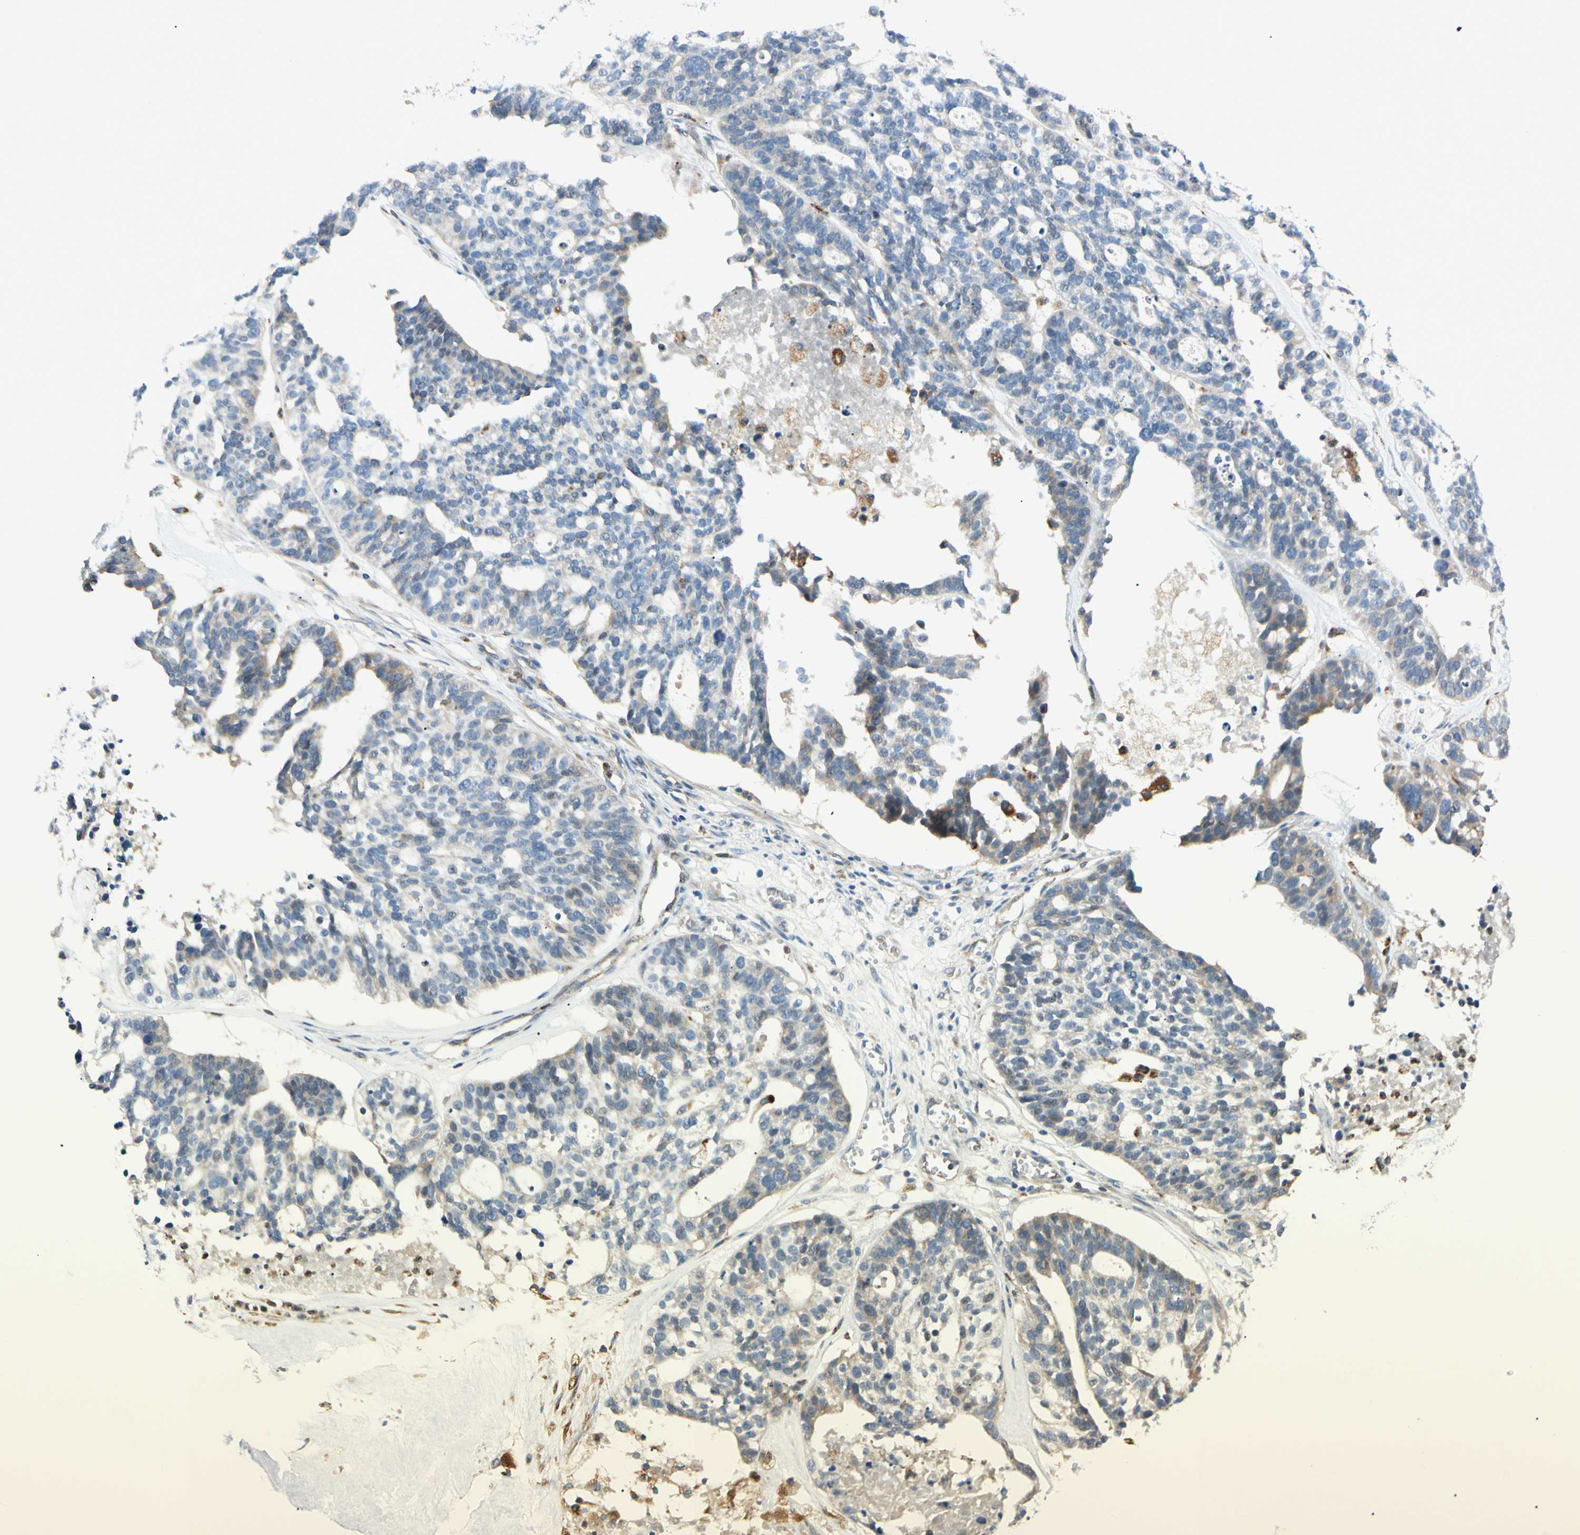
{"staining": {"intensity": "negative", "quantity": "none", "location": "none"}, "tissue": "ovarian cancer", "cell_type": "Tumor cells", "image_type": "cancer", "snomed": [{"axis": "morphology", "description": "Cystadenocarcinoma, serous, NOS"}, {"axis": "topography", "description": "Ovary"}], "caption": "Protein analysis of ovarian serous cystadenocarcinoma displays no significant expression in tumor cells.", "gene": "LPCAT2", "patient": {"sex": "female", "age": 59}}